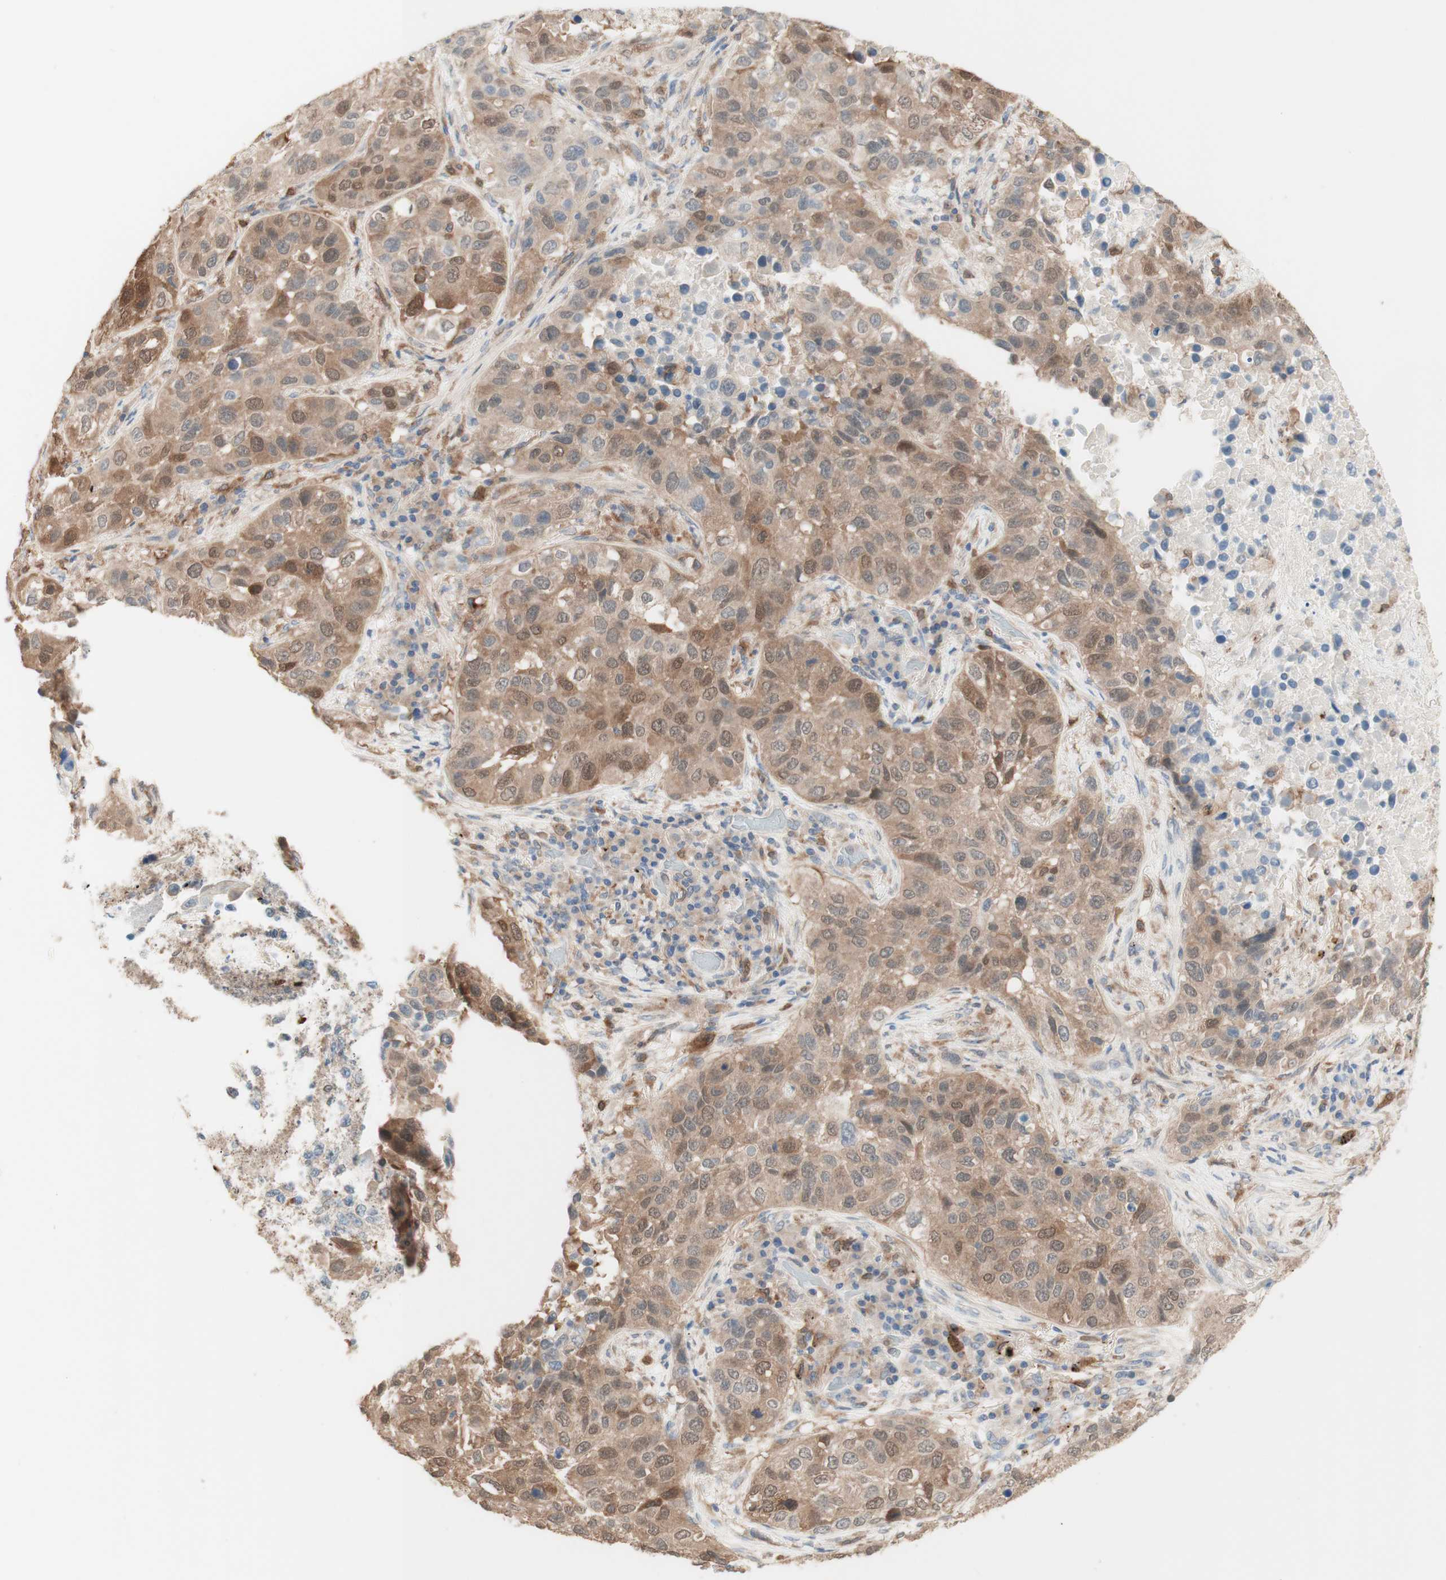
{"staining": {"intensity": "weak", "quantity": ">75%", "location": "cytoplasmic/membranous"}, "tissue": "lung cancer", "cell_type": "Tumor cells", "image_type": "cancer", "snomed": [{"axis": "morphology", "description": "Squamous cell carcinoma, NOS"}, {"axis": "topography", "description": "Lung"}], "caption": "A low amount of weak cytoplasmic/membranous staining is identified in approximately >75% of tumor cells in lung cancer tissue. Nuclei are stained in blue.", "gene": "COMT", "patient": {"sex": "male", "age": 57}}